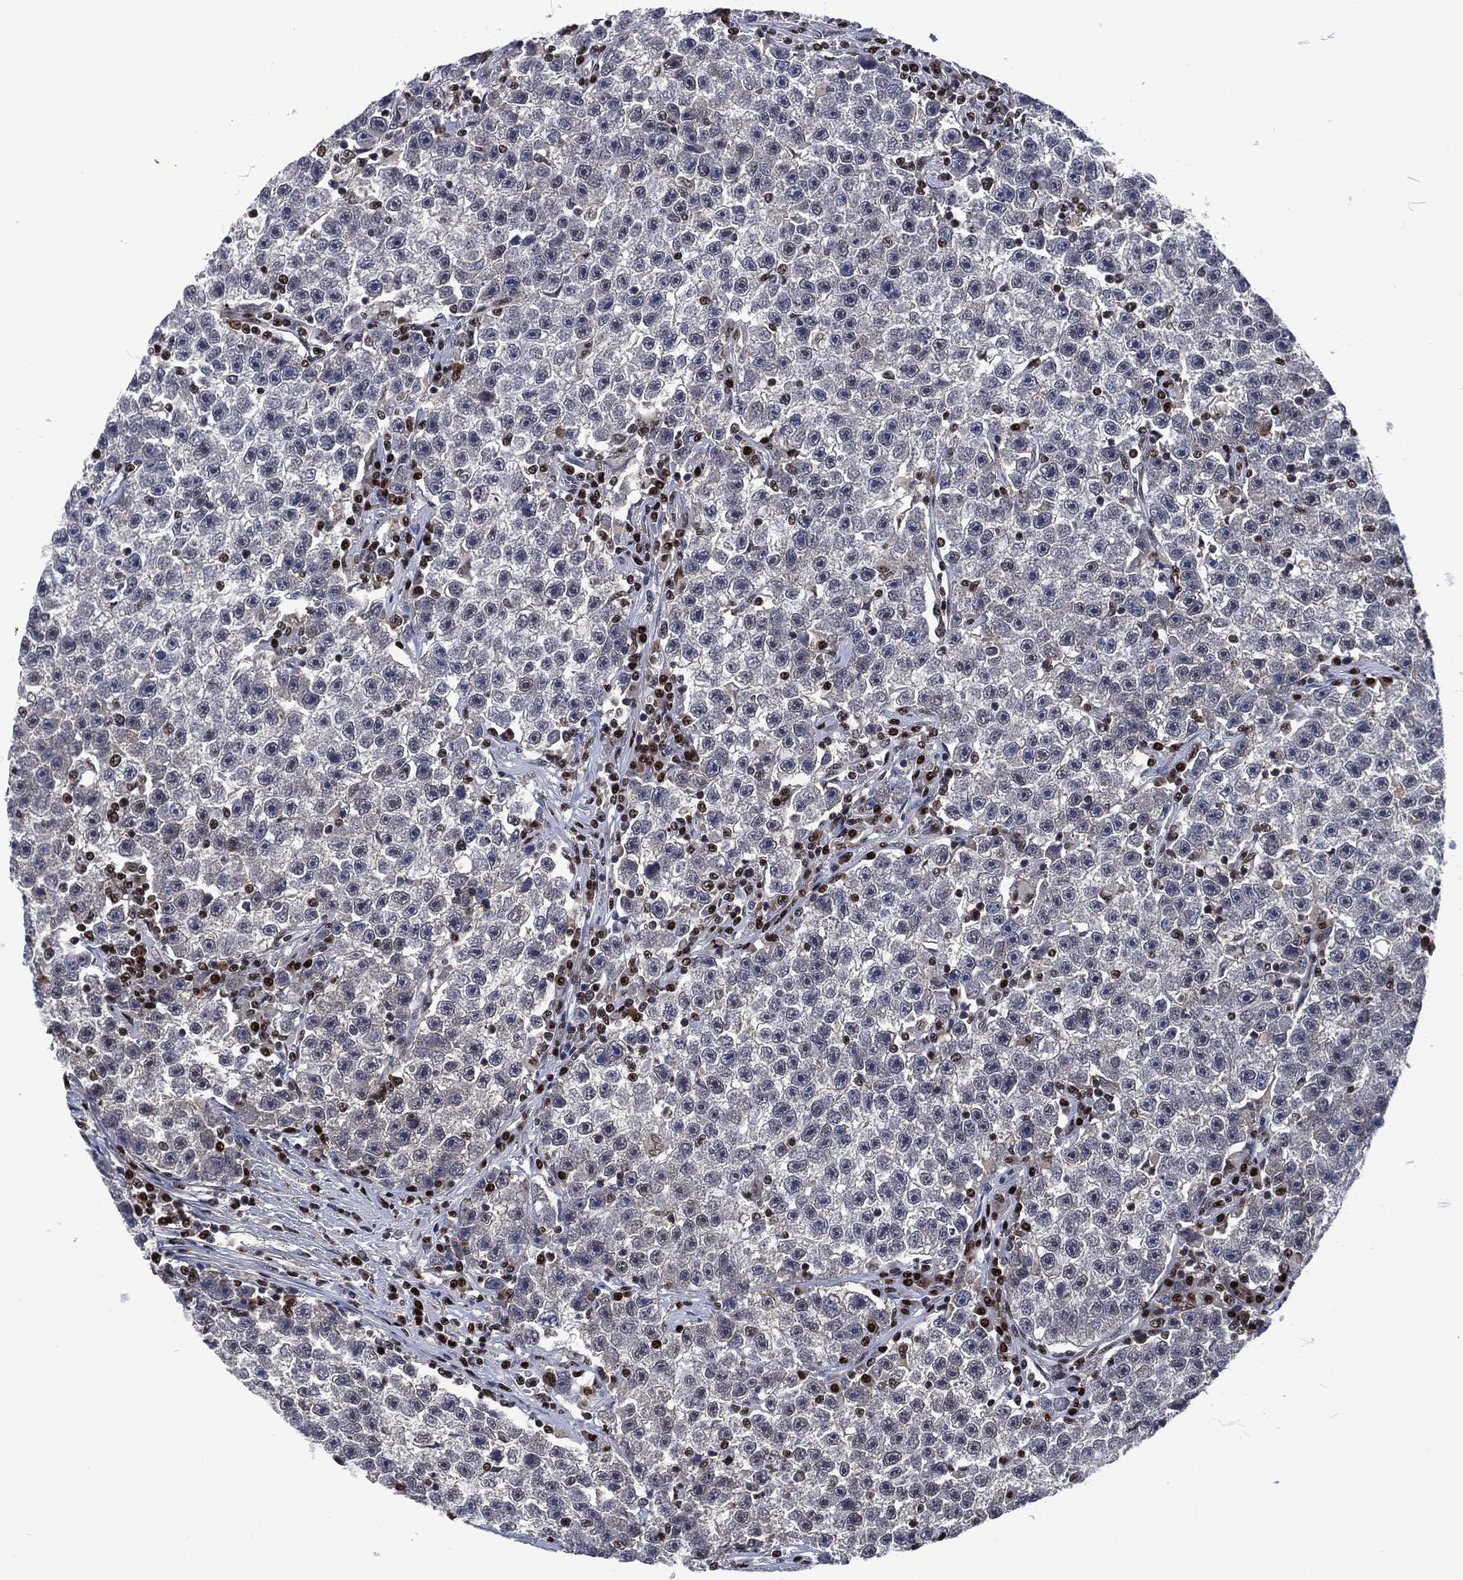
{"staining": {"intensity": "negative", "quantity": "none", "location": "none"}, "tissue": "testis cancer", "cell_type": "Tumor cells", "image_type": "cancer", "snomed": [{"axis": "morphology", "description": "Seminoma, NOS"}, {"axis": "topography", "description": "Testis"}], "caption": "Testis cancer (seminoma) was stained to show a protein in brown. There is no significant positivity in tumor cells.", "gene": "DCPS", "patient": {"sex": "male", "age": 22}}